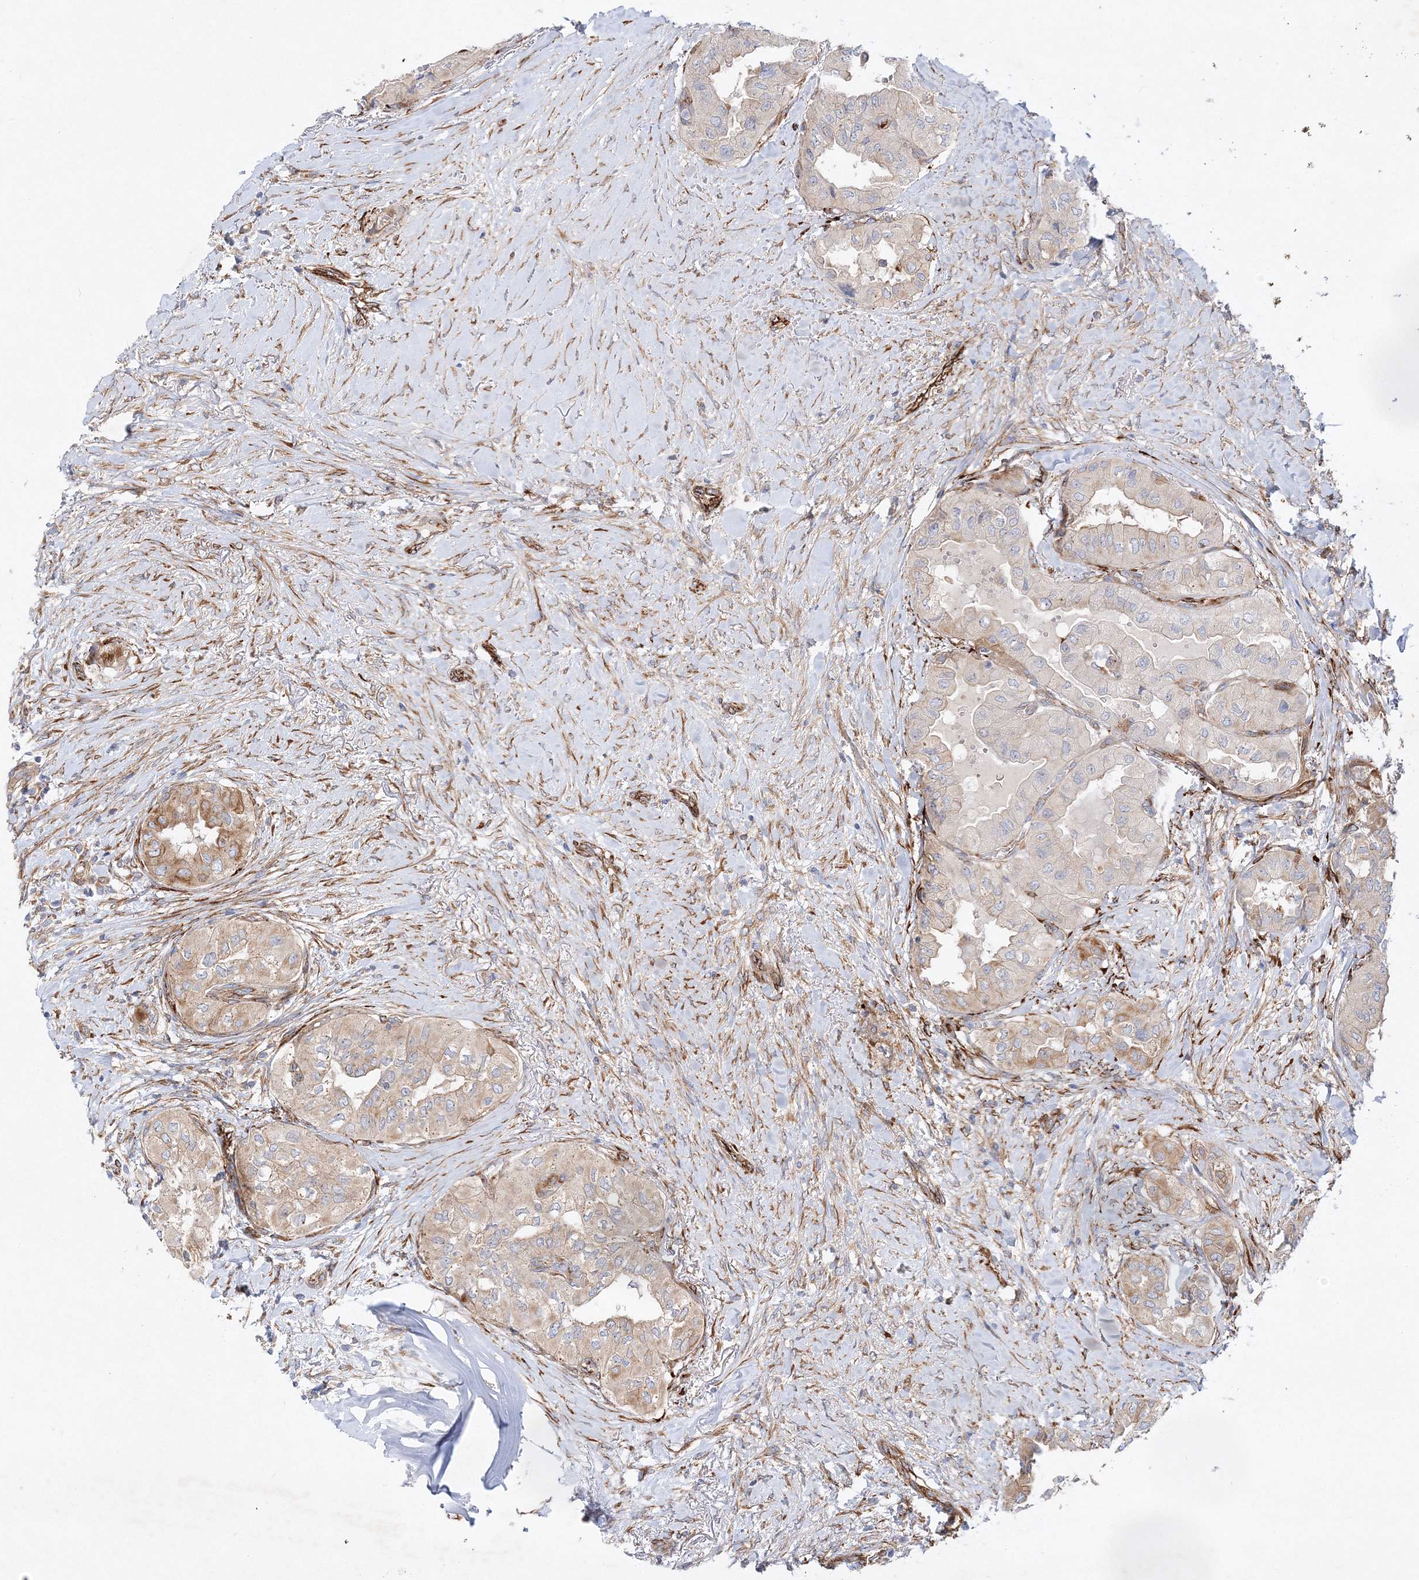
{"staining": {"intensity": "weak", "quantity": "25%-75%", "location": "cytoplasmic/membranous"}, "tissue": "thyroid cancer", "cell_type": "Tumor cells", "image_type": "cancer", "snomed": [{"axis": "morphology", "description": "Papillary adenocarcinoma, NOS"}, {"axis": "topography", "description": "Thyroid gland"}], "caption": "DAB (3,3'-diaminobenzidine) immunohistochemical staining of human thyroid cancer (papillary adenocarcinoma) exhibits weak cytoplasmic/membranous protein expression in about 25%-75% of tumor cells.", "gene": "ZFYVE16", "patient": {"sex": "female", "age": 59}}